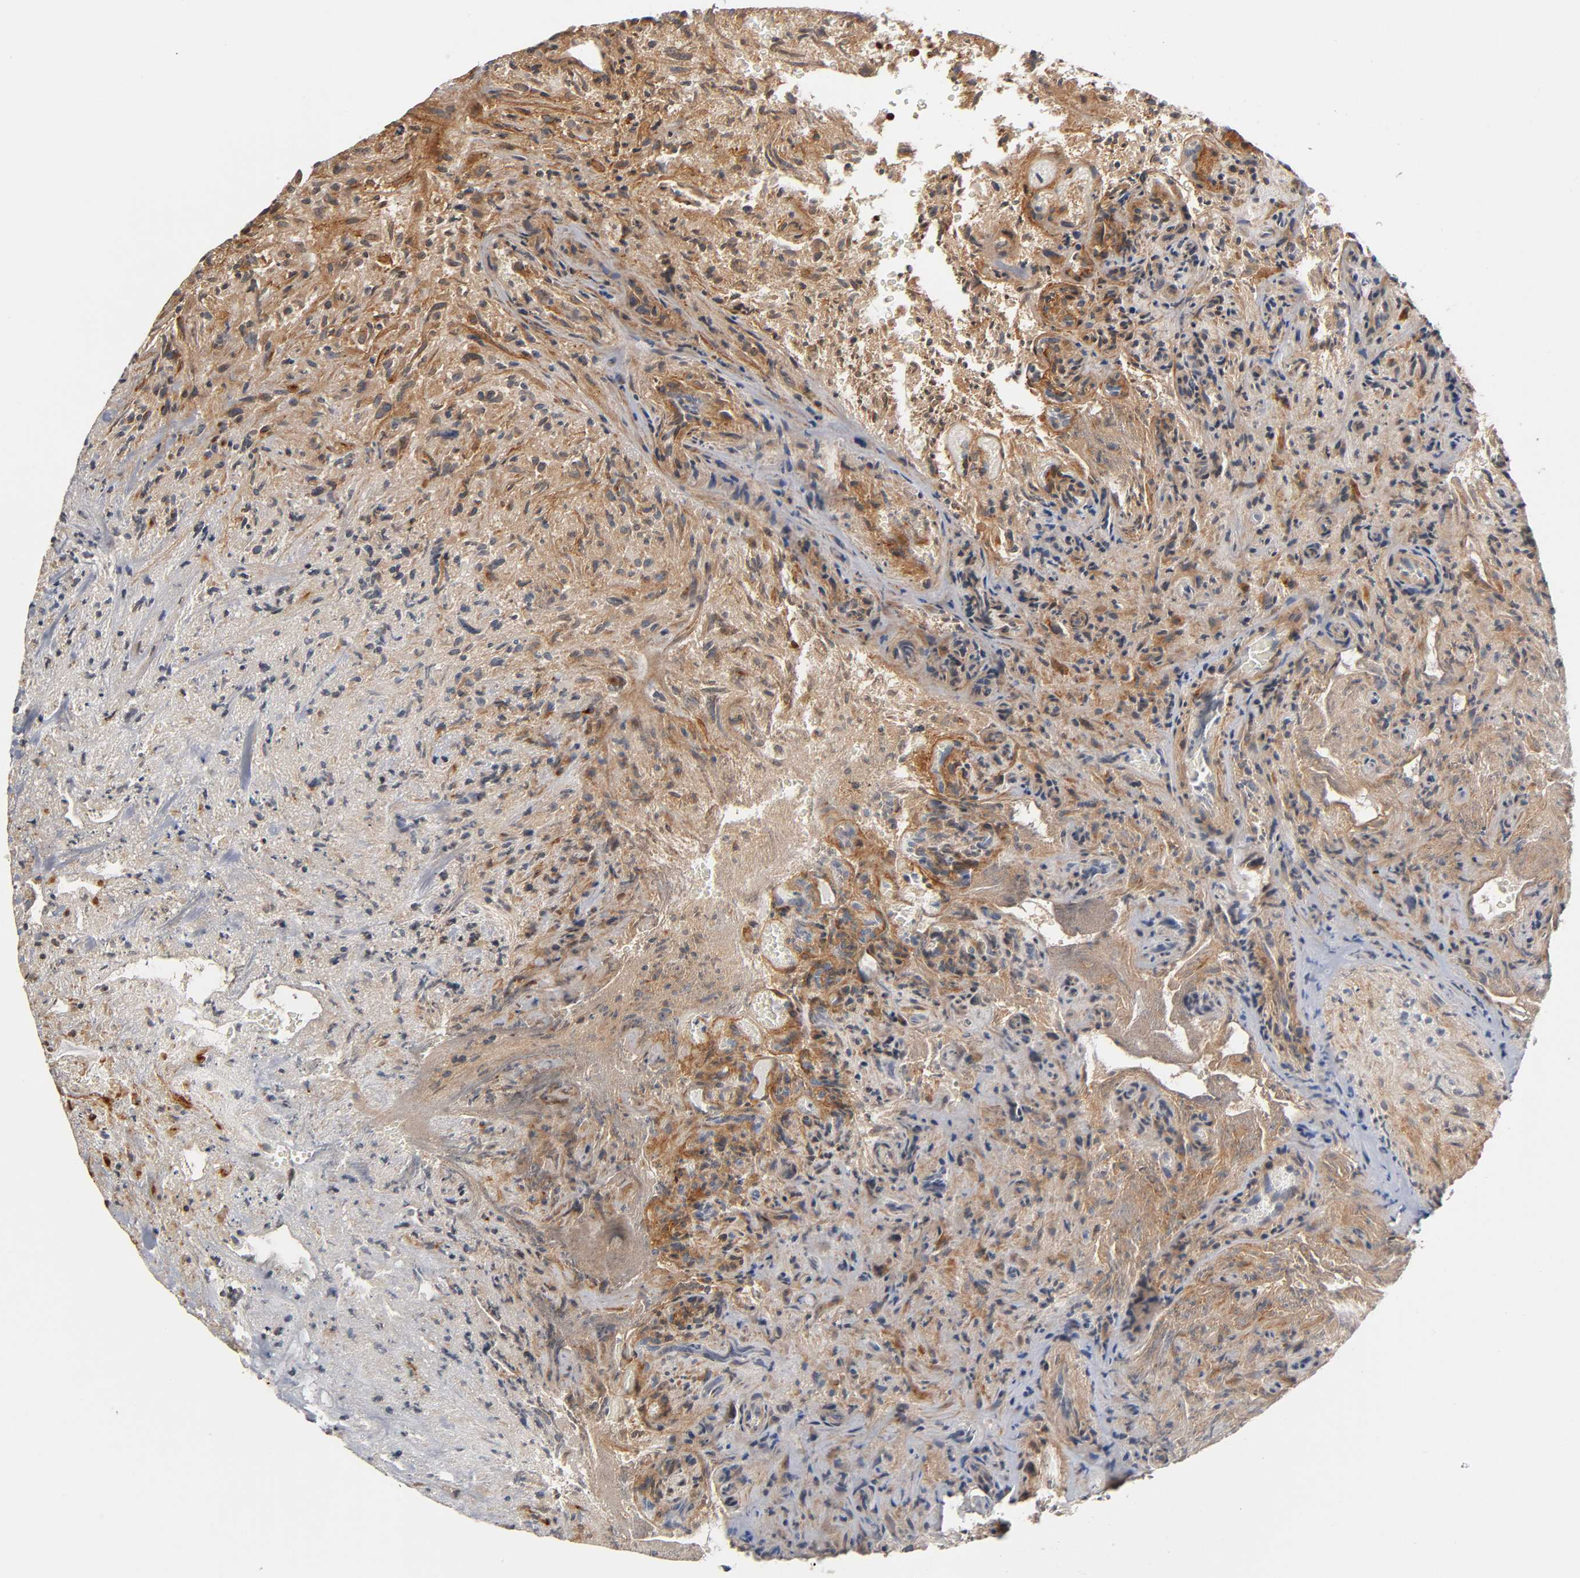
{"staining": {"intensity": "weak", "quantity": "25%-75%", "location": "cytoplasmic/membranous"}, "tissue": "glioma", "cell_type": "Tumor cells", "image_type": "cancer", "snomed": [{"axis": "morphology", "description": "Normal tissue, NOS"}, {"axis": "morphology", "description": "Glioma, malignant, High grade"}, {"axis": "topography", "description": "Cerebral cortex"}], "caption": "A low amount of weak cytoplasmic/membranous expression is identified in about 25%-75% of tumor cells in glioma tissue.", "gene": "ITGAV", "patient": {"sex": "male", "age": 75}}